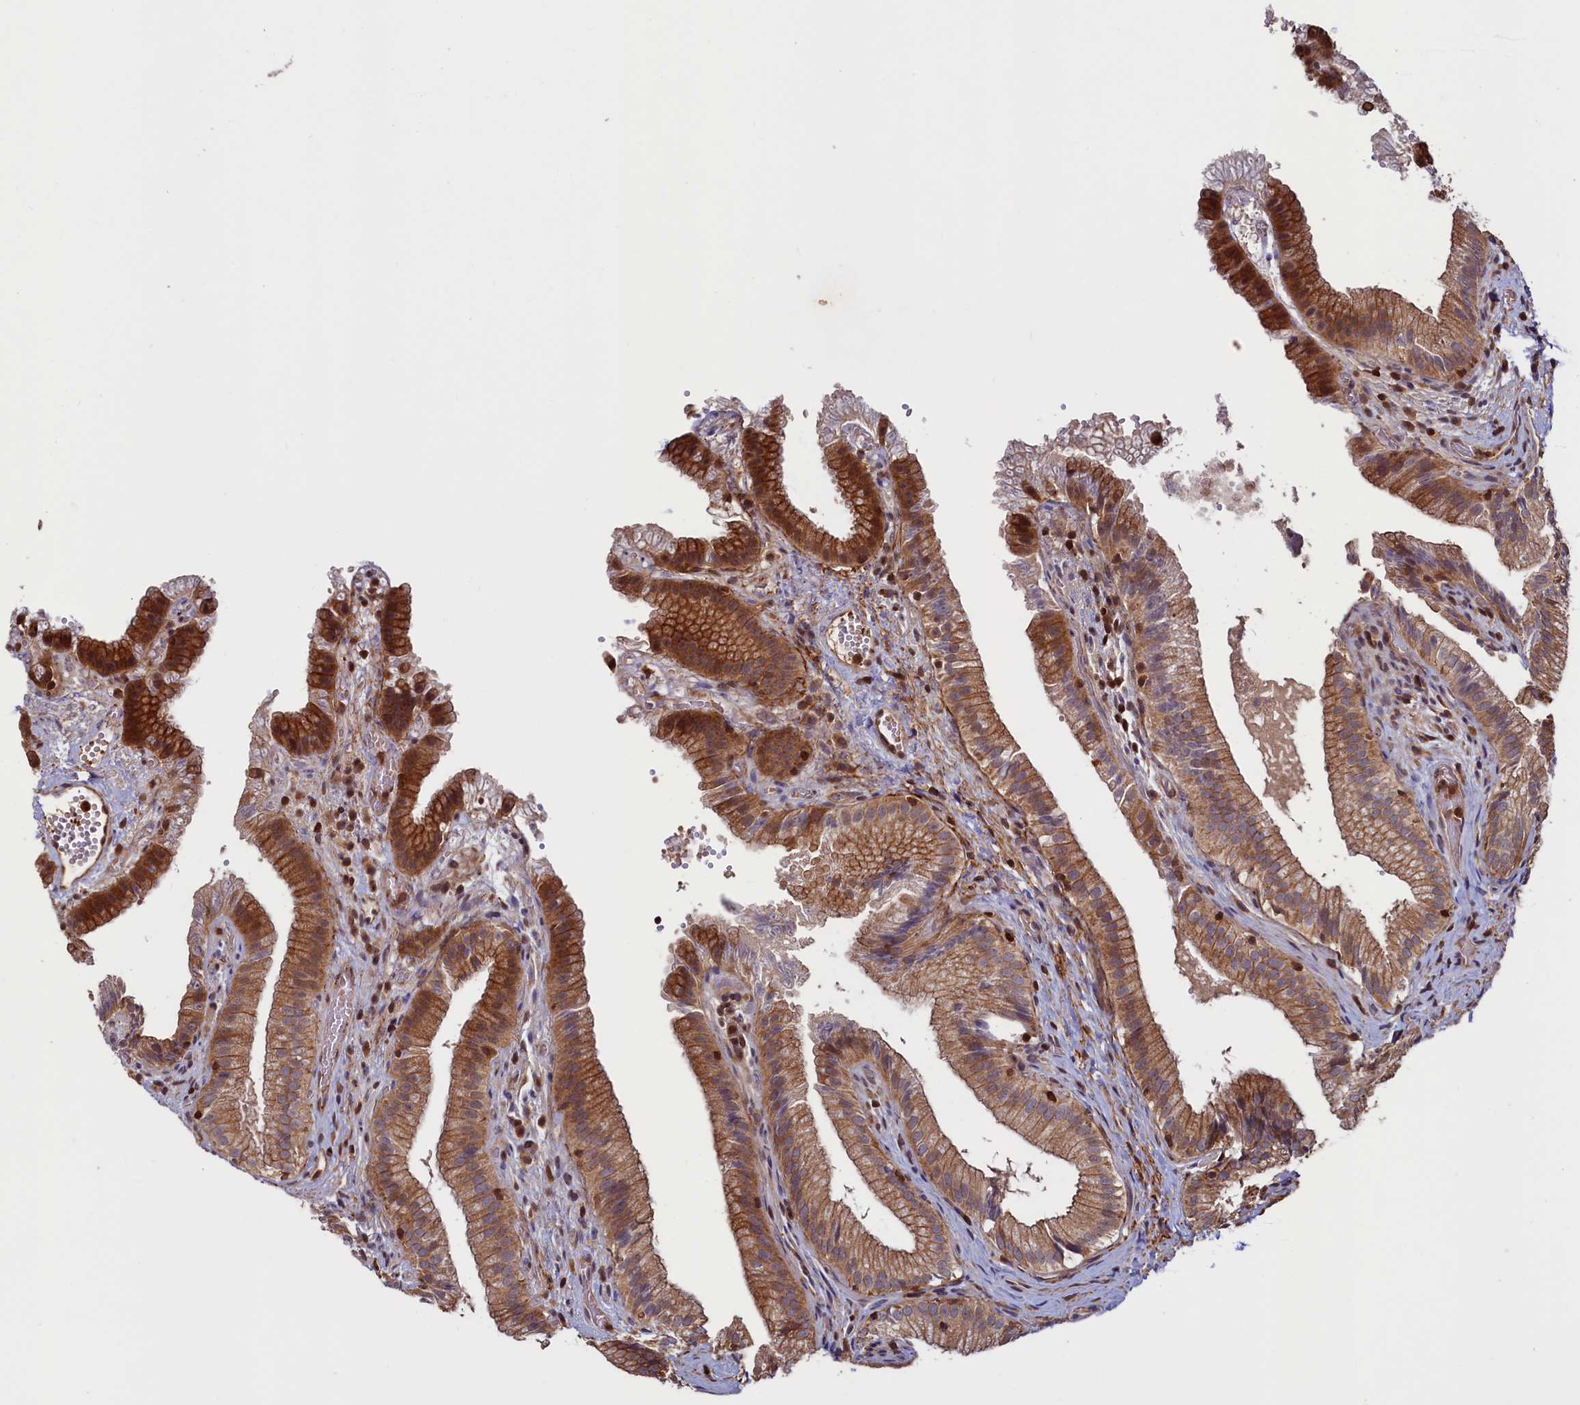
{"staining": {"intensity": "moderate", "quantity": ">75%", "location": "cytoplasmic/membranous"}, "tissue": "gallbladder", "cell_type": "Glandular cells", "image_type": "normal", "snomed": [{"axis": "morphology", "description": "Normal tissue, NOS"}, {"axis": "topography", "description": "Gallbladder"}], "caption": "An immunohistochemistry histopathology image of normal tissue is shown. Protein staining in brown shows moderate cytoplasmic/membranous positivity in gallbladder within glandular cells.", "gene": "DUOXA1", "patient": {"sex": "female", "age": 30}}